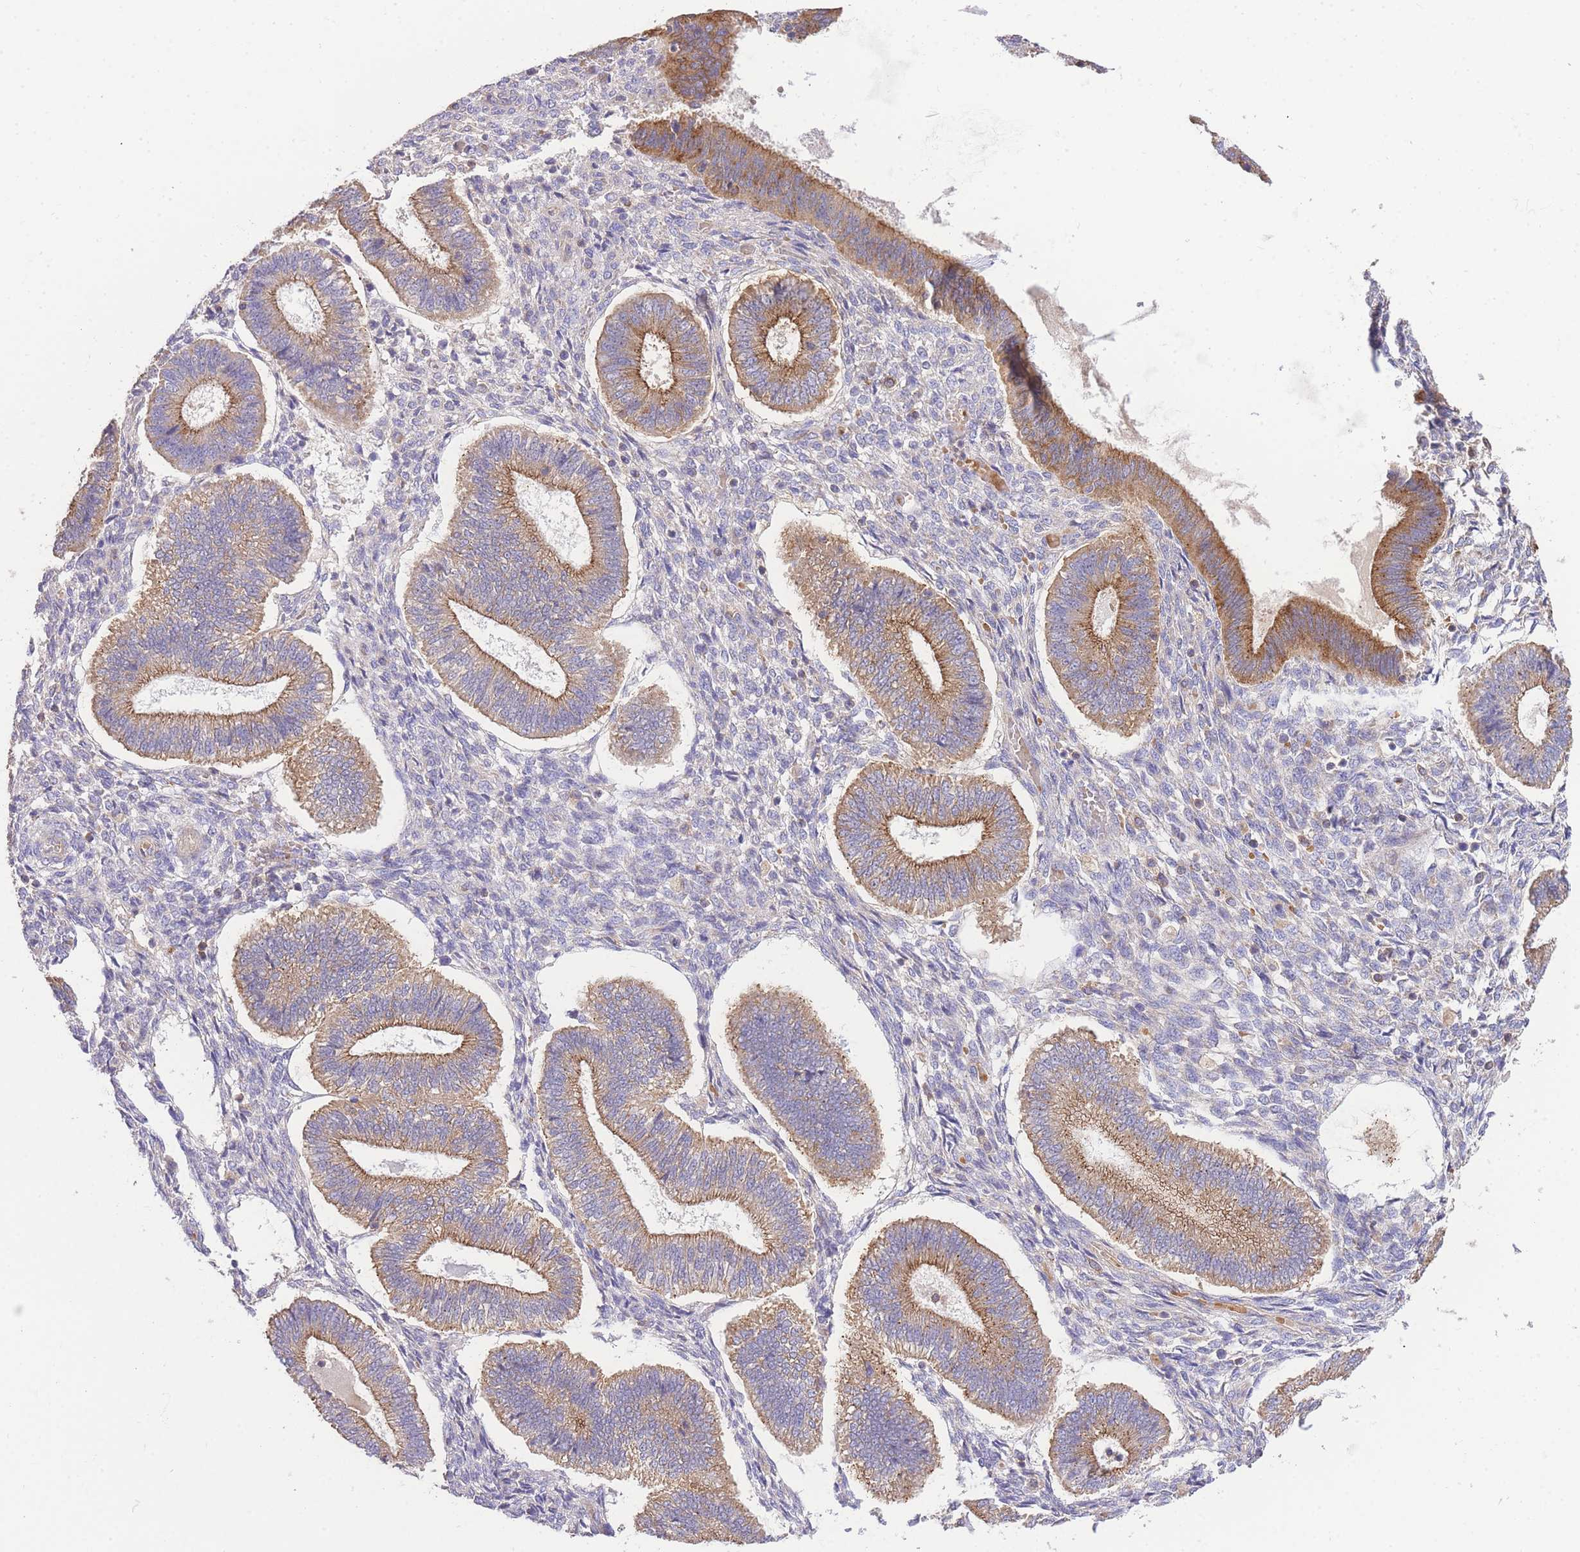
{"staining": {"intensity": "negative", "quantity": "none", "location": "none"}, "tissue": "endometrium", "cell_type": "Cells in endometrial stroma", "image_type": "normal", "snomed": [{"axis": "morphology", "description": "Normal tissue, NOS"}, {"axis": "topography", "description": "Endometrium"}], "caption": "High magnification brightfield microscopy of normal endometrium stained with DAB (brown) and counterstained with hematoxylin (blue): cells in endometrial stroma show no significant staining. (Brightfield microscopy of DAB (3,3'-diaminobenzidine) immunohistochemistry at high magnification).", "gene": "INSYN2B", "patient": {"sex": "female", "age": 25}}